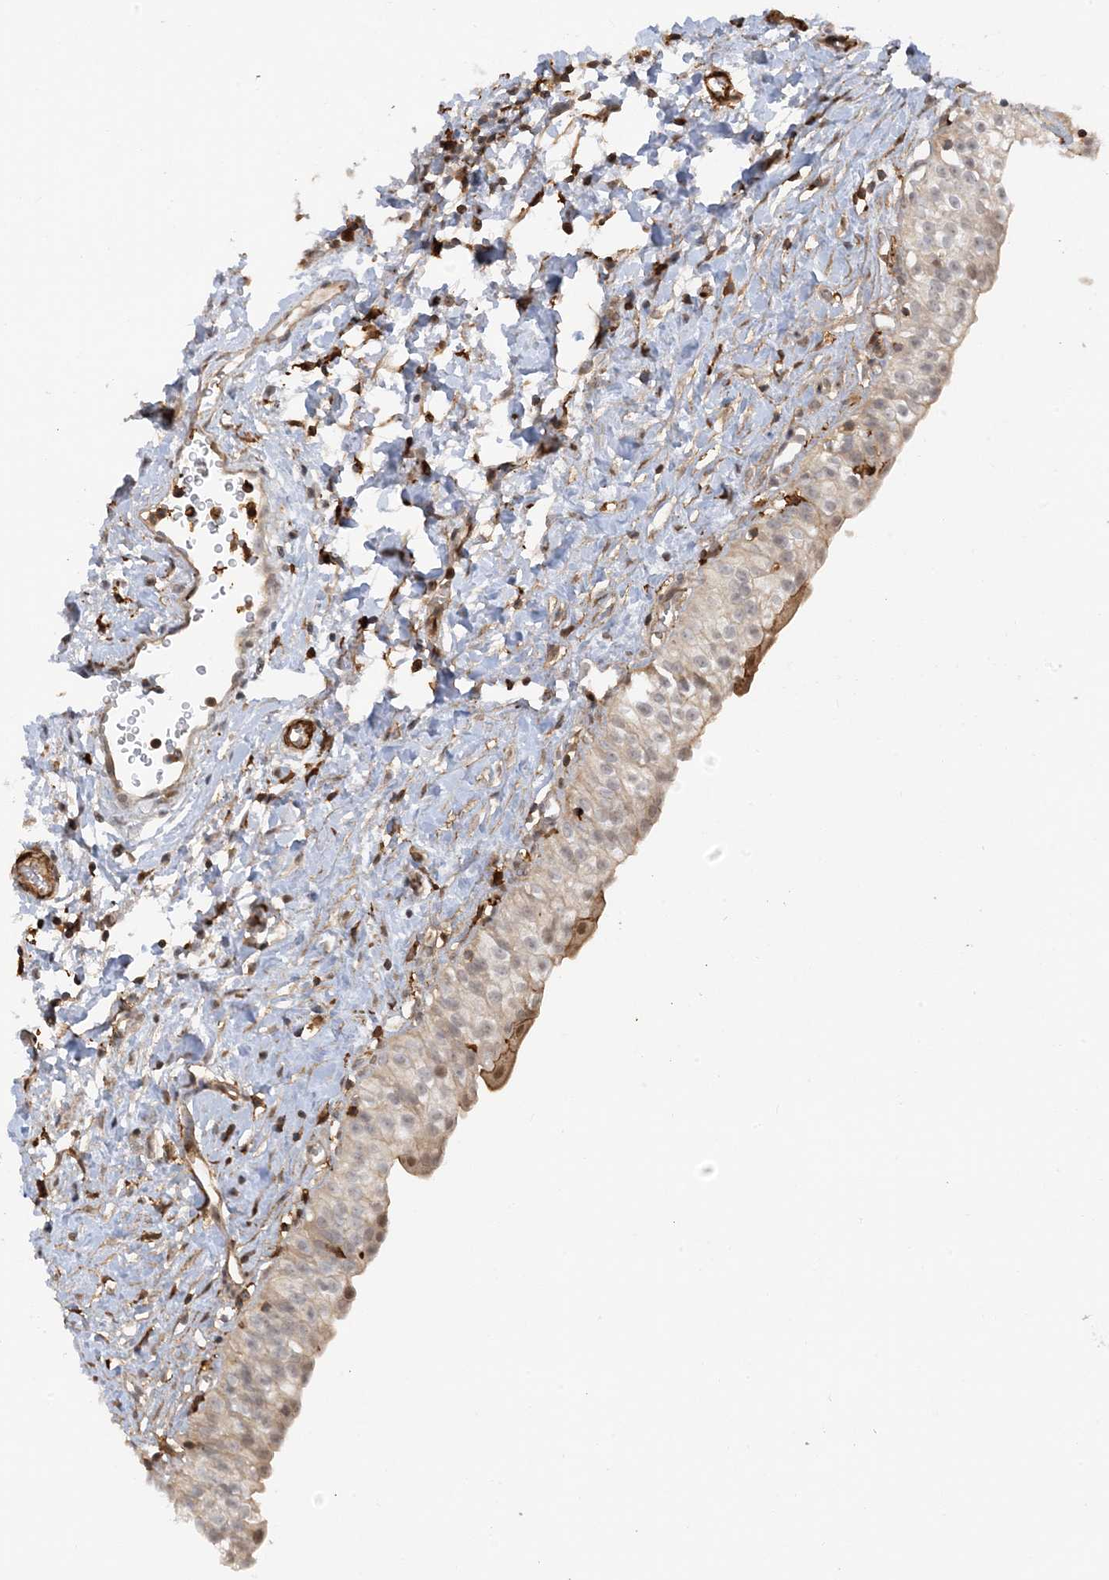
{"staining": {"intensity": "moderate", "quantity": "25%-75%", "location": "cytoplasmic/membranous"}, "tissue": "urinary bladder", "cell_type": "Urothelial cells", "image_type": "normal", "snomed": [{"axis": "morphology", "description": "Normal tissue, NOS"}, {"axis": "topography", "description": "Urinary bladder"}], "caption": "An IHC image of unremarkable tissue is shown. Protein staining in brown shows moderate cytoplasmic/membranous positivity in urinary bladder within urothelial cells.", "gene": "PHACTR2", "patient": {"sex": "male", "age": 51}}